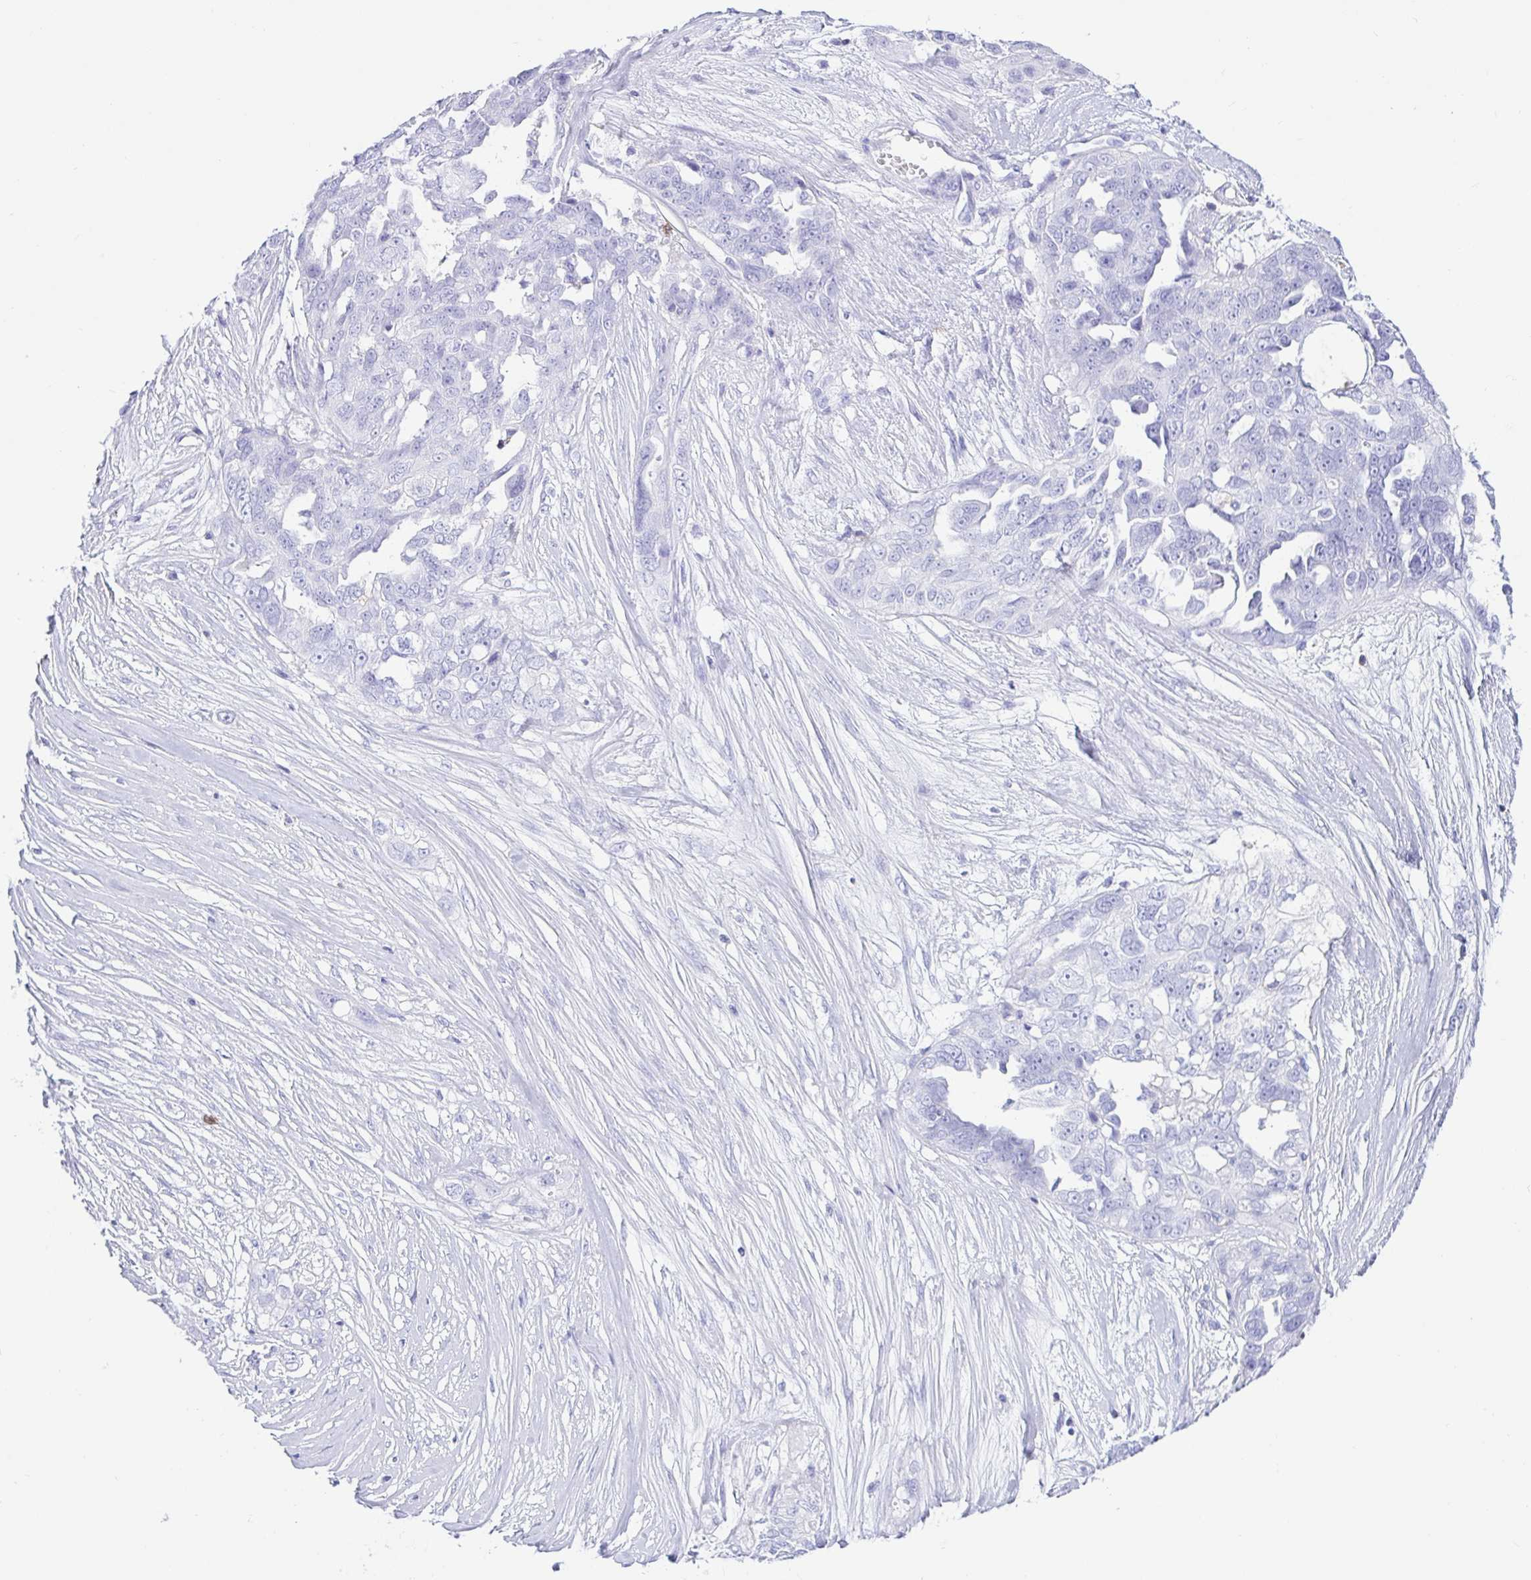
{"staining": {"intensity": "negative", "quantity": "none", "location": "none"}, "tissue": "ovarian cancer", "cell_type": "Tumor cells", "image_type": "cancer", "snomed": [{"axis": "morphology", "description": "Carcinoma, endometroid"}, {"axis": "topography", "description": "Ovary"}], "caption": "An IHC histopathology image of endometroid carcinoma (ovarian) is shown. There is no staining in tumor cells of endometroid carcinoma (ovarian).", "gene": "CD5", "patient": {"sex": "female", "age": 70}}